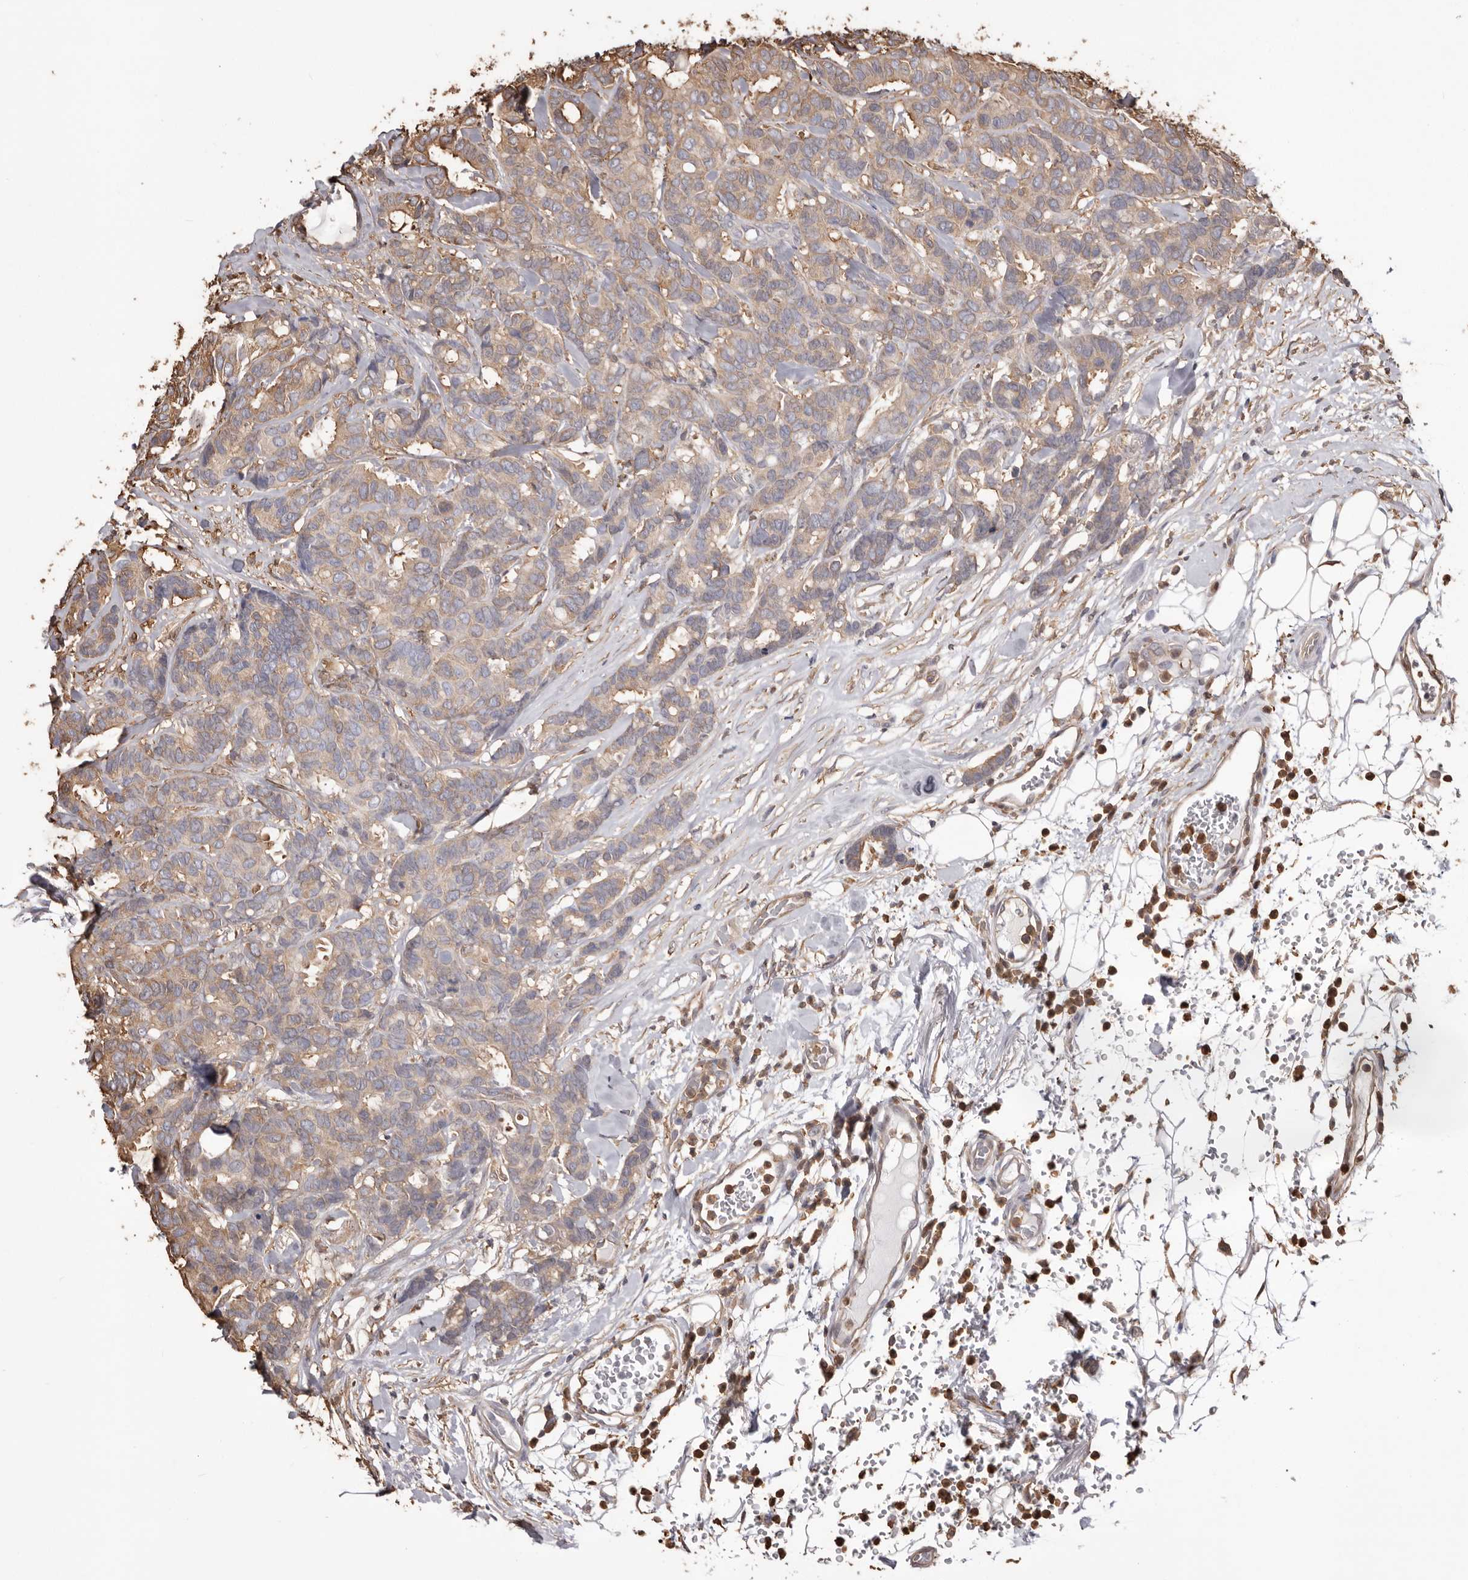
{"staining": {"intensity": "weak", "quantity": ">75%", "location": "cytoplasmic/membranous"}, "tissue": "breast cancer", "cell_type": "Tumor cells", "image_type": "cancer", "snomed": [{"axis": "morphology", "description": "Duct carcinoma"}, {"axis": "topography", "description": "Breast"}], "caption": "The micrograph displays a brown stain indicating the presence of a protein in the cytoplasmic/membranous of tumor cells in breast cancer.", "gene": "PKM", "patient": {"sex": "female", "age": 87}}